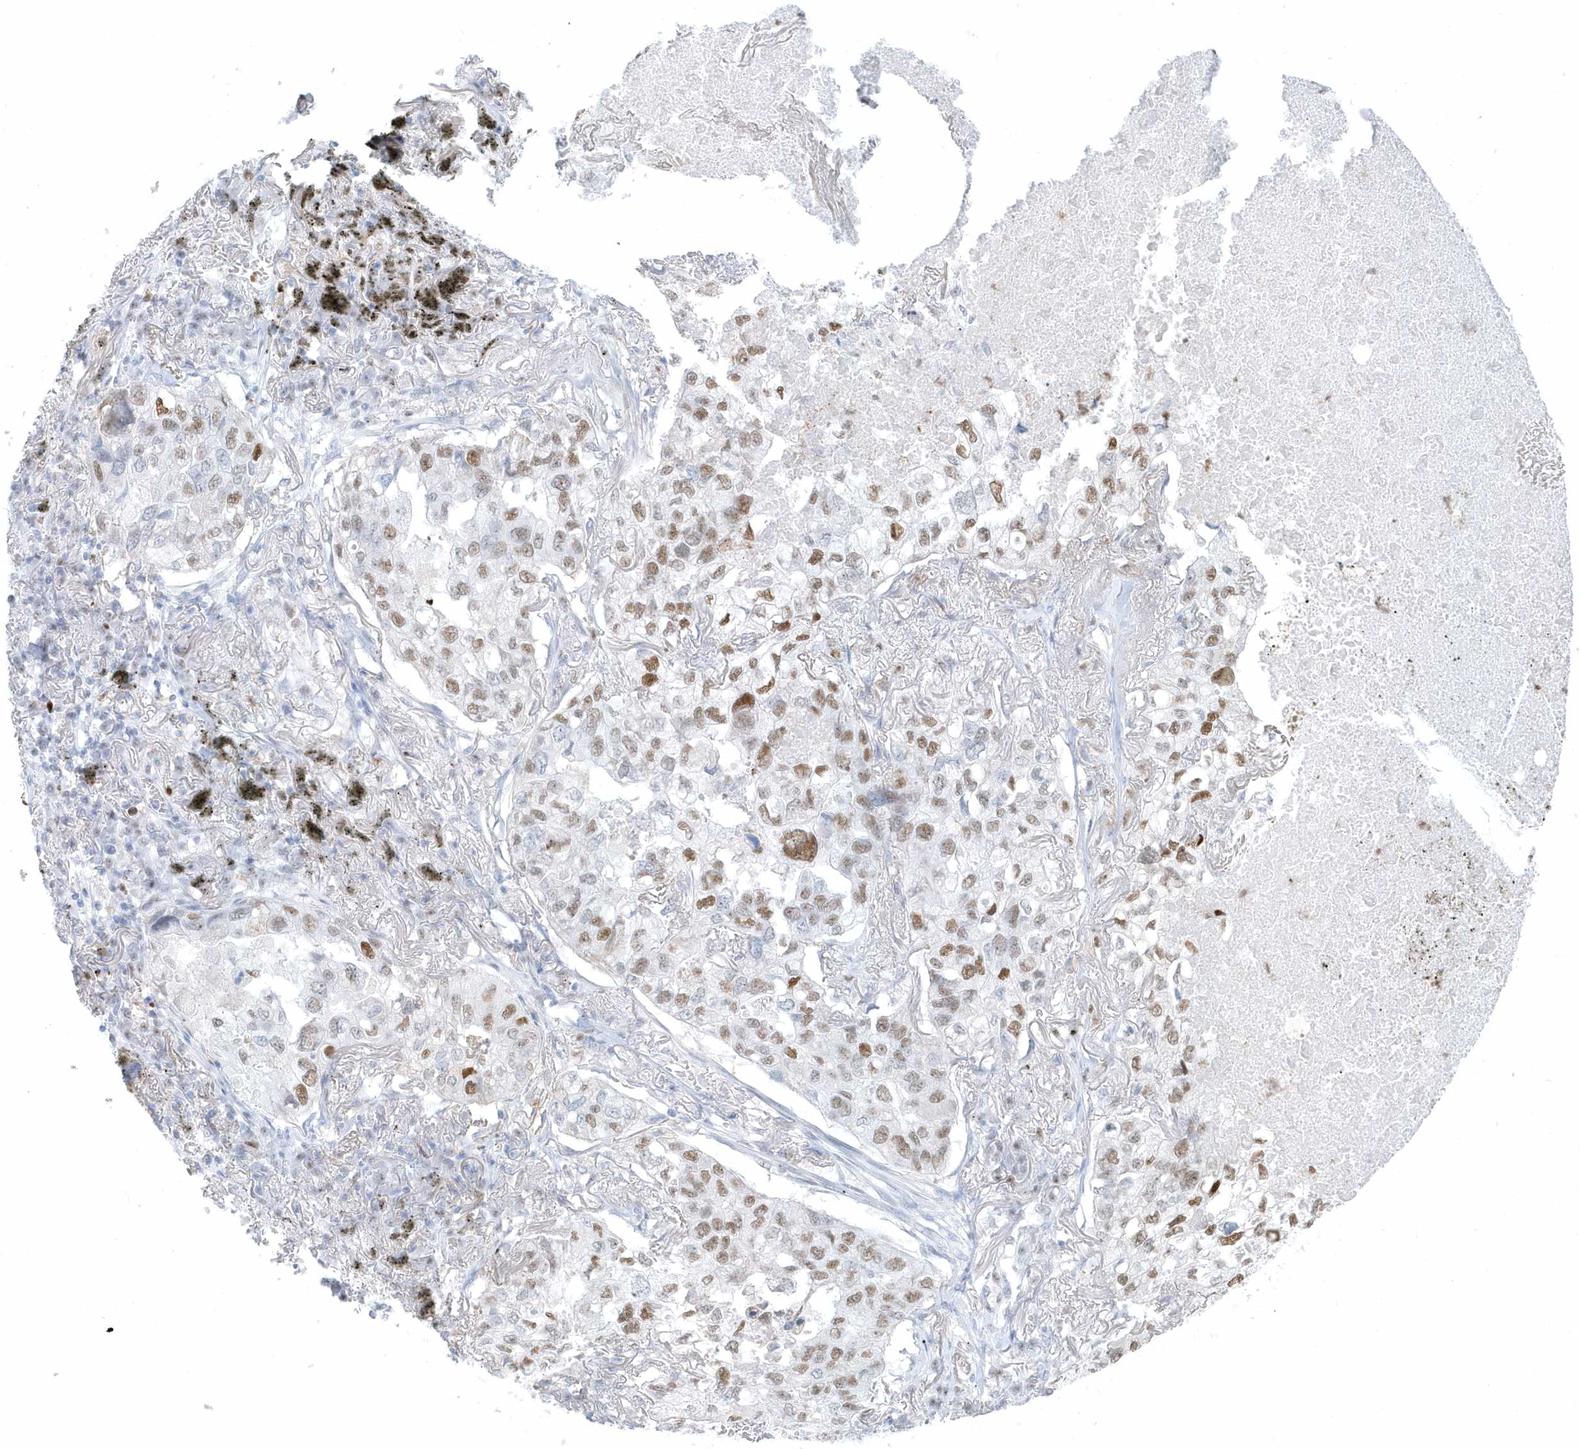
{"staining": {"intensity": "moderate", "quantity": ">75%", "location": "nuclear"}, "tissue": "lung cancer", "cell_type": "Tumor cells", "image_type": "cancer", "snomed": [{"axis": "morphology", "description": "Adenocarcinoma, NOS"}, {"axis": "topography", "description": "Lung"}], "caption": "This image exhibits lung adenocarcinoma stained with immunohistochemistry (IHC) to label a protein in brown. The nuclear of tumor cells show moderate positivity for the protein. Nuclei are counter-stained blue.", "gene": "SMIM34", "patient": {"sex": "male", "age": 65}}